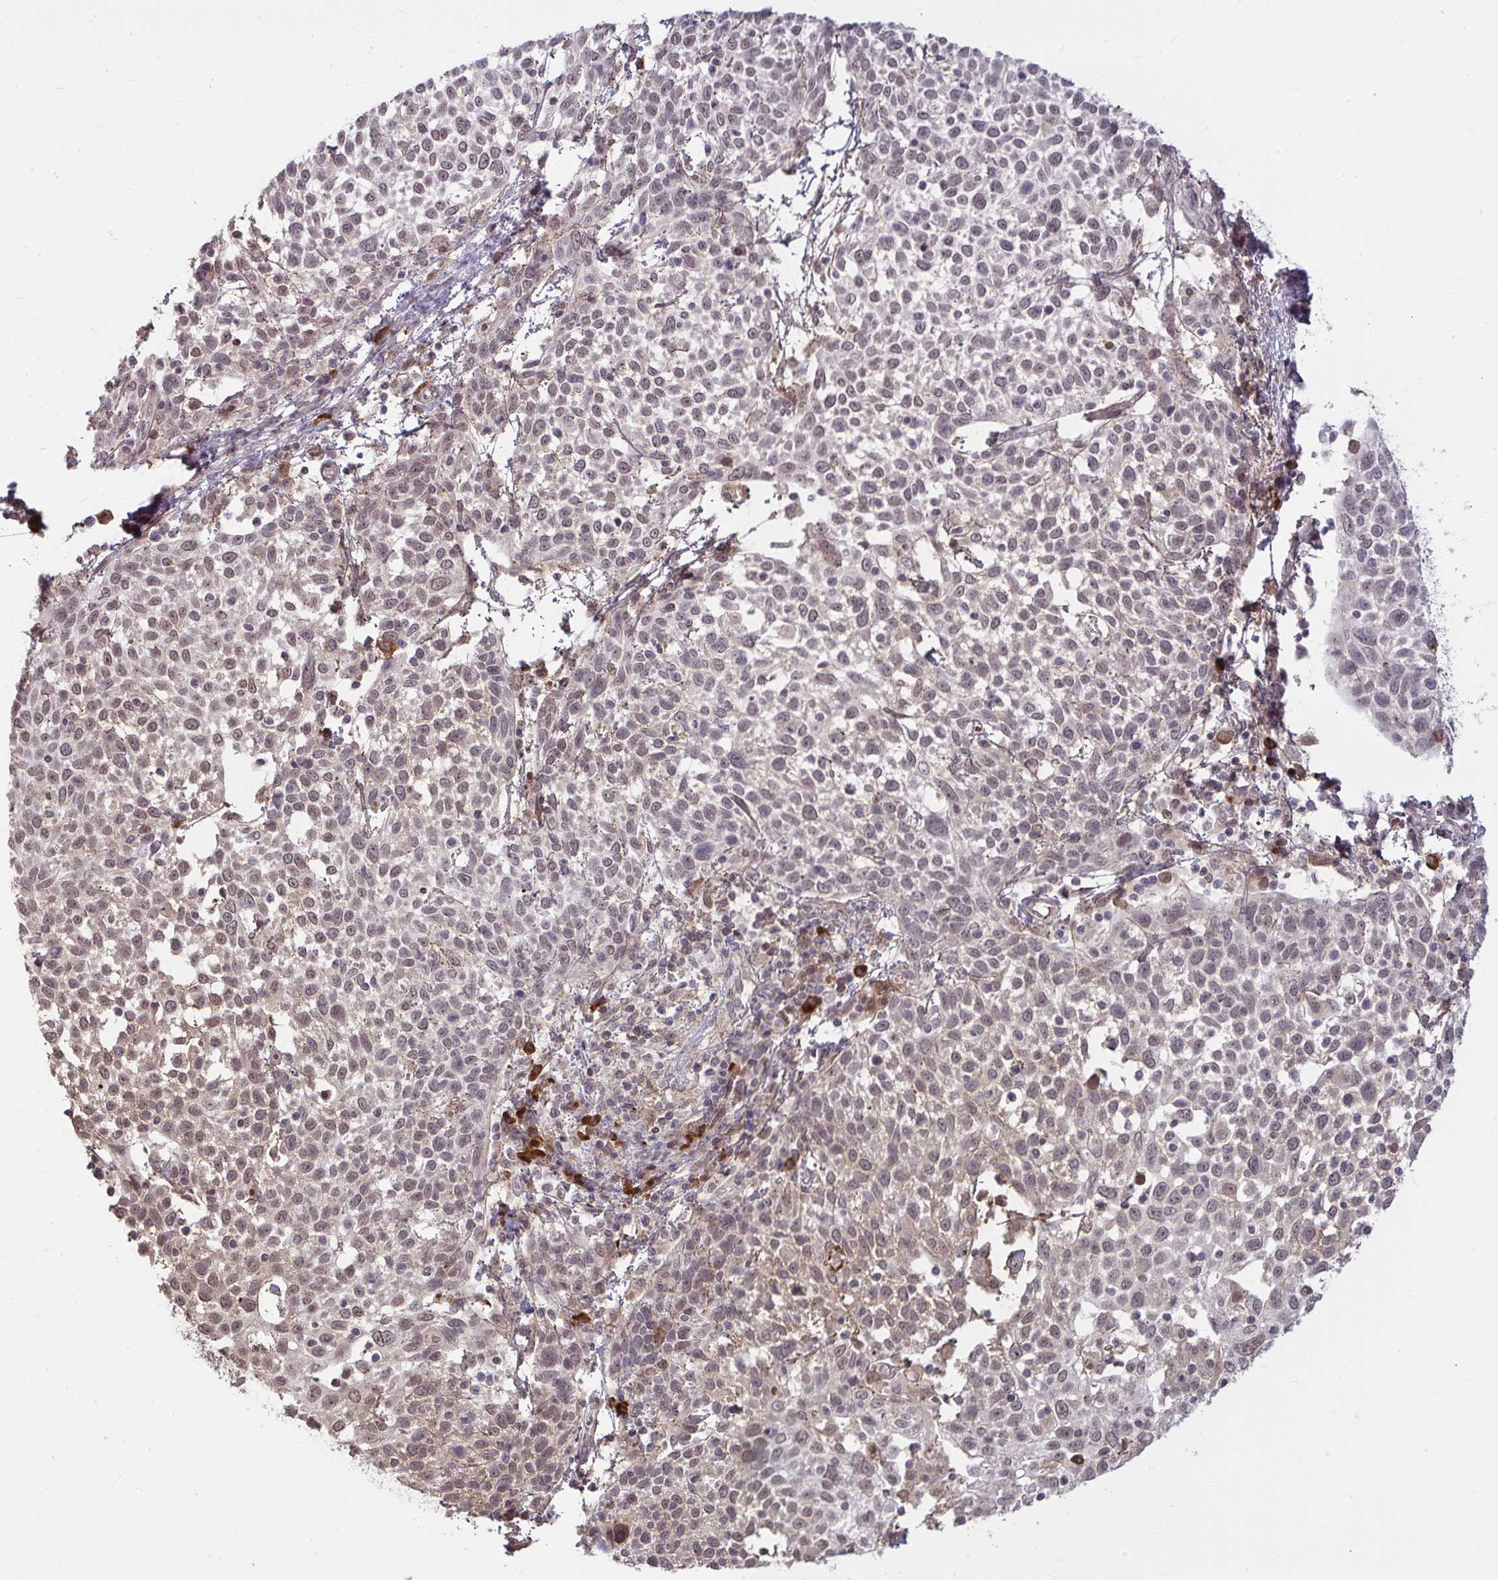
{"staining": {"intensity": "weak", "quantity": ">75%", "location": "nuclear"}, "tissue": "cervical cancer", "cell_type": "Tumor cells", "image_type": "cancer", "snomed": [{"axis": "morphology", "description": "Squamous cell carcinoma, NOS"}, {"axis": "topography", "description": "Cervix"}], "caption": "Brown immunohistochemical staining in cervical cancer displays weak nuclear expression in approximately >75% of tumor cells.", "gene": "ZSCAN9", "patient": {"sex": "female", "age": 61}}